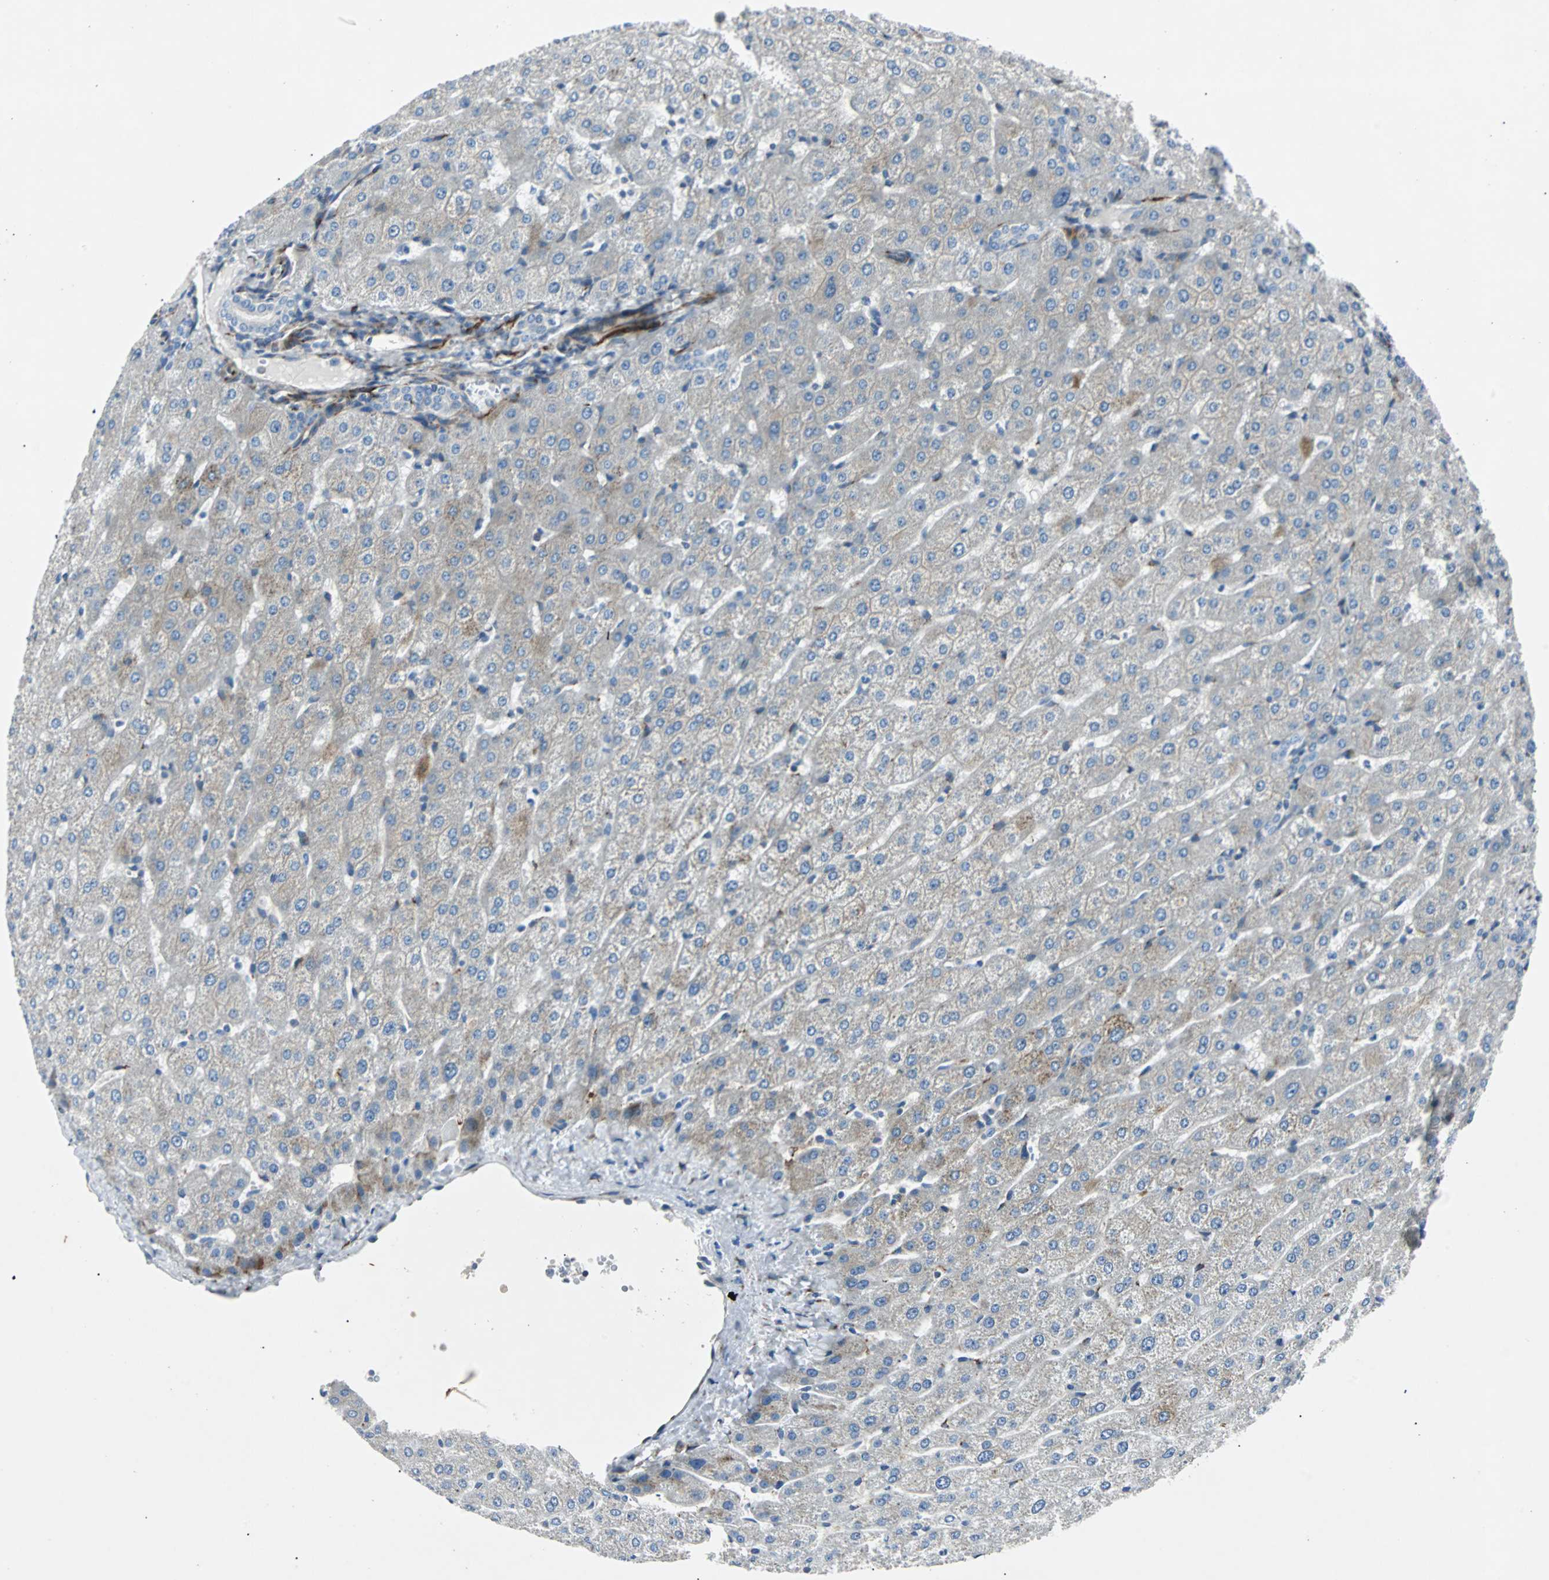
{"staining": {"intensity": "negative", "quantity": "none", "location": "none"}, "tissue": "liver", "cell_type": "Cholangiocytes", "image_type": "normal", "snomed": [{"axis": "morphology", "description": "Normal tissue, NOS"}, {"axis": "morphology", "description": "Fibrosis, NOS"}, {"axis": "topography", "description": "Liver"}], "caption": "Liver stained for a protein using IHC exhibits no staining cholangiocytes.", "gene": "BBC3", "patient": {"sex": "female", "age": 29}}